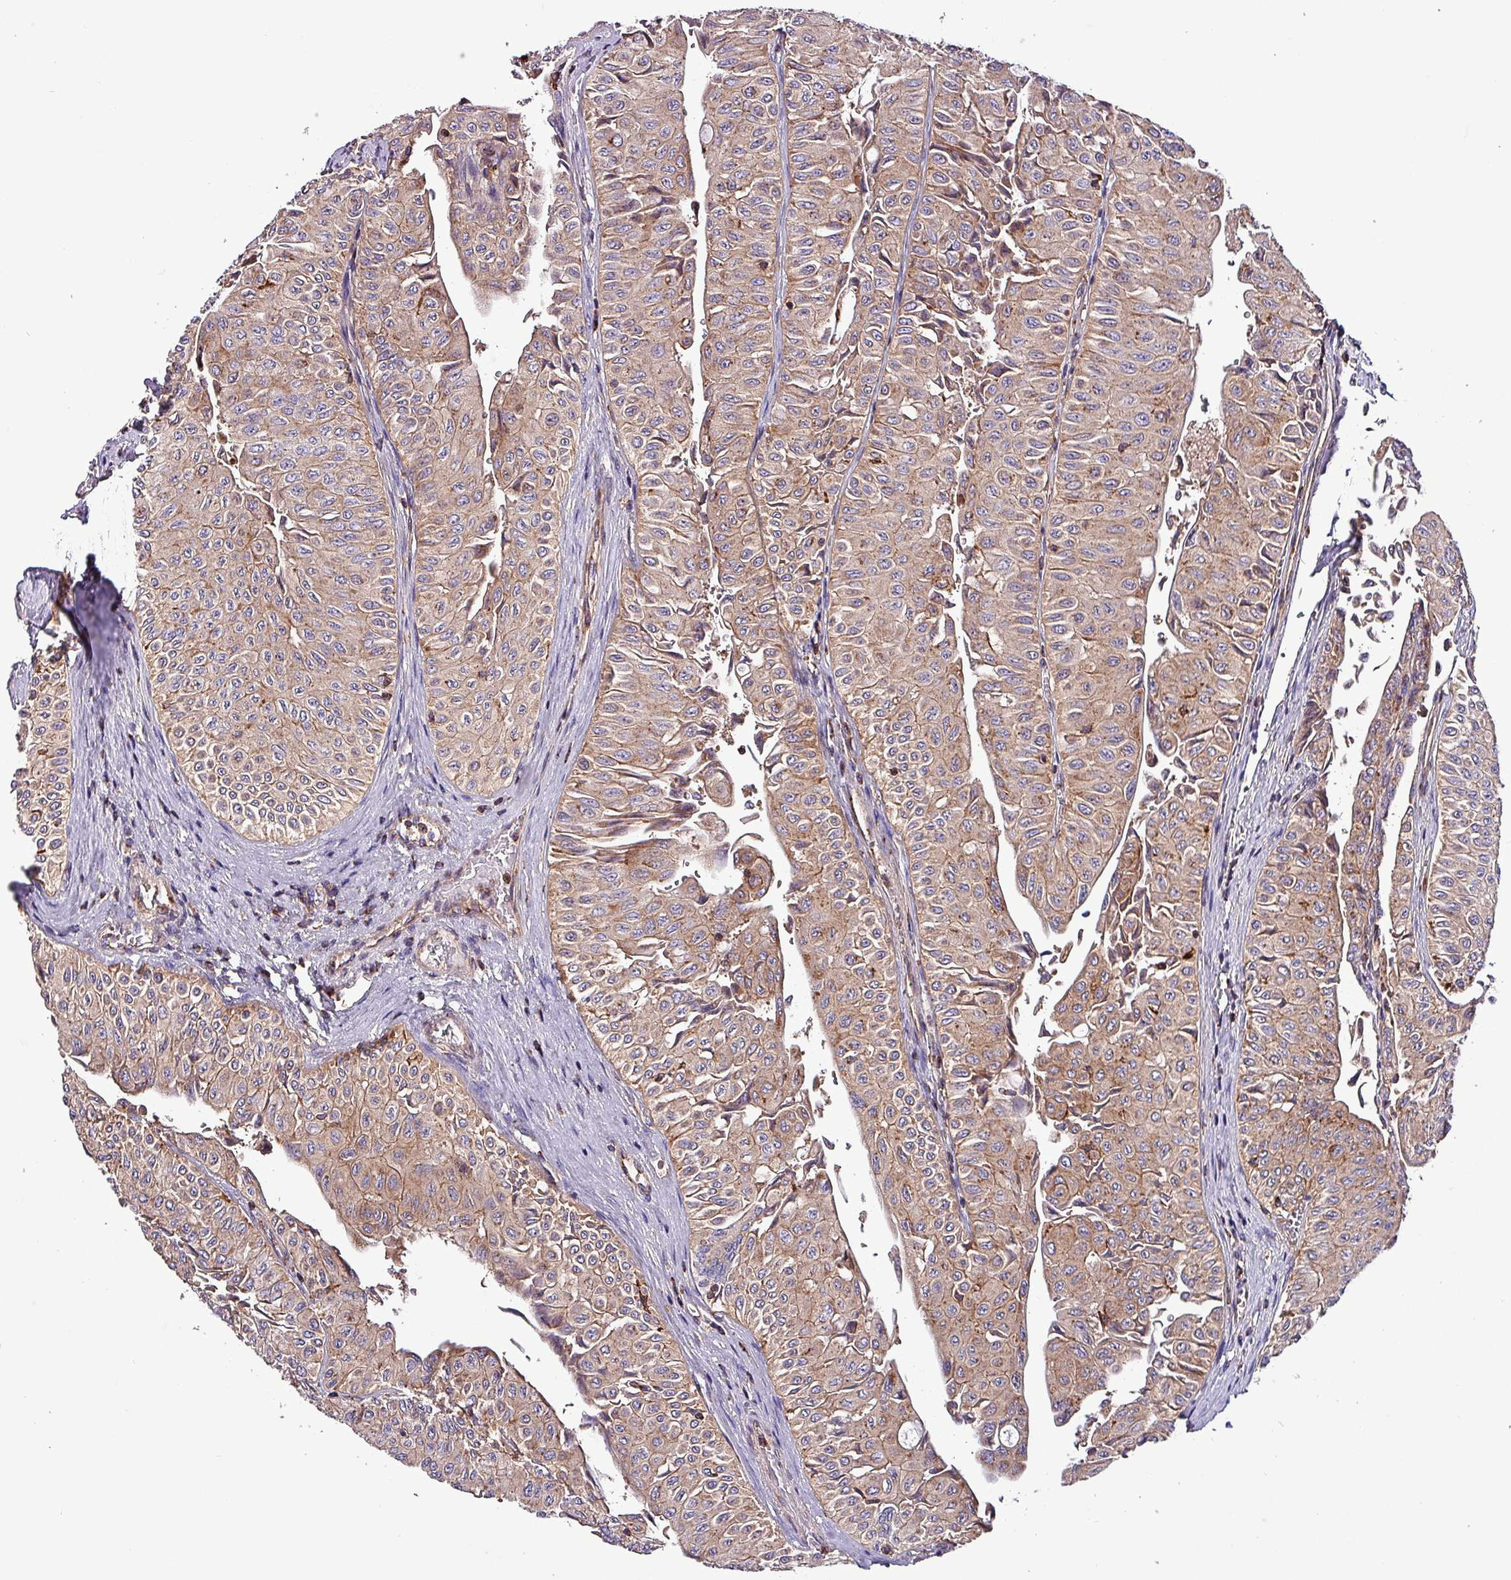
{"staining": {"intensity": "moderate", "quantity": ">75%", "location": "cytoplasmic/membranous"}, "tissue": "urothelial cancer", "cell_type": "Tumor cells", "image_type": "cancer", "snomed": [{"axis": "morphology", "description": "Urothelial carcinoma, NOS"}, {"axis": "topography", "description": "Urinary bladder"}], "caption": "Immunohistochemistry histopathology image of neoplastic tissue: urothelial cancer stained using immunohistochemistry exhibits medium levels of moderate protein expression localized specifically in the cytoplasmic/membranous of tumor cells, appearing as a cytoplasmic/membranous brown color.", "gene": "VAMP4", "patient": {"sex": "male", "age": 59}}